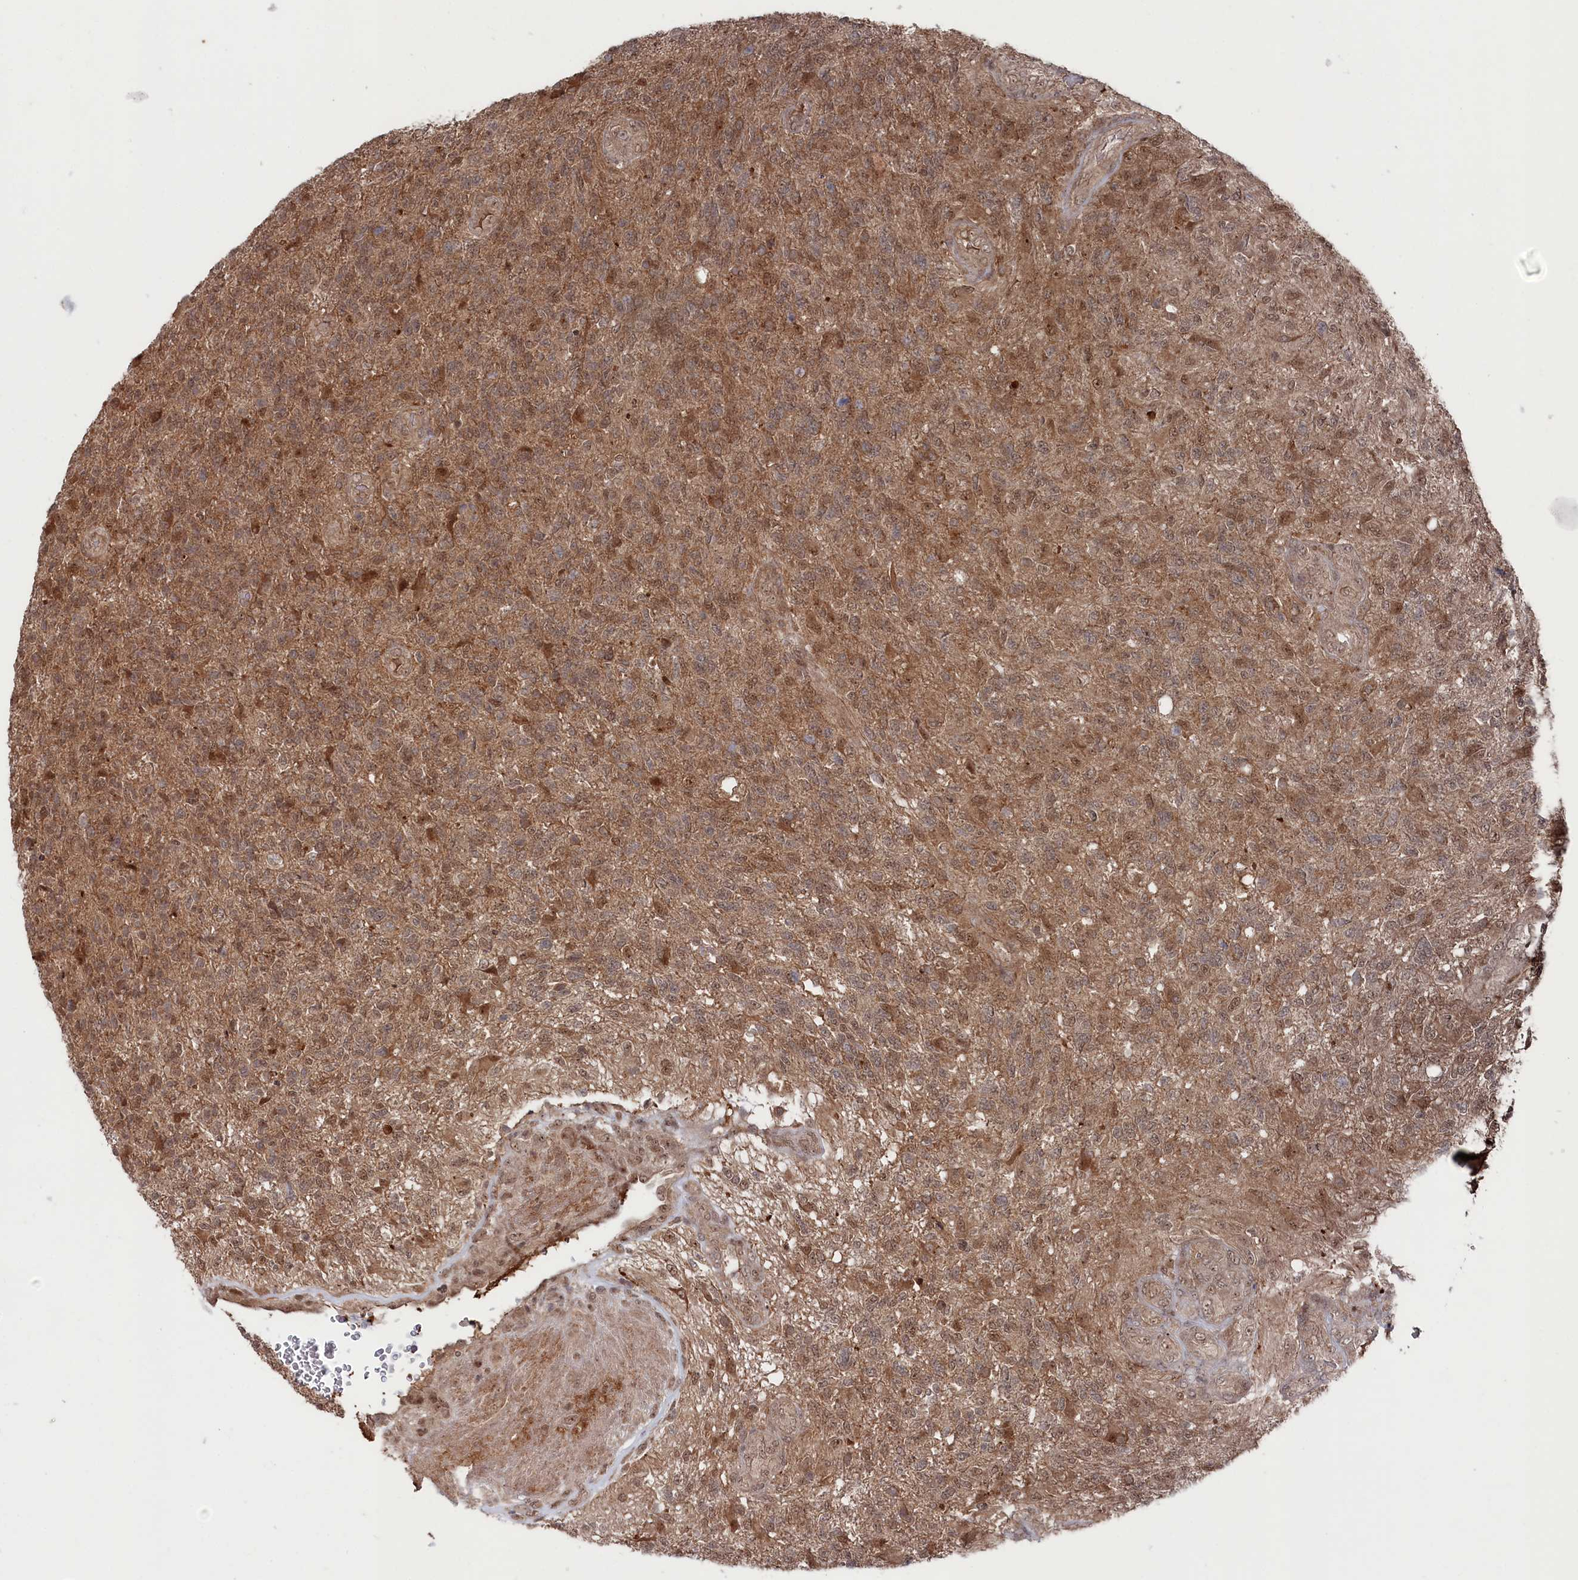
{"staining": {"intensity": "moderate", "quantity": ">75%", "location": "cytoplasmic/membranous"}, "tissue": "glioma", "cell_type": "Tumor cells", "image_type": "cancer", "snomed": [{"axis": "morphology", "description": "Glioma, malignant, High grade"}, {"axis": "topography", "description": "Brain"}], "caption": "Immunohistochemical staining of human glioma exhibits moderate cytoplasmic/membranous protein staining in approximately >75% of tumor cells.", "gene": "BORCS7", "patient": {"sex": "male", "age": 56}}